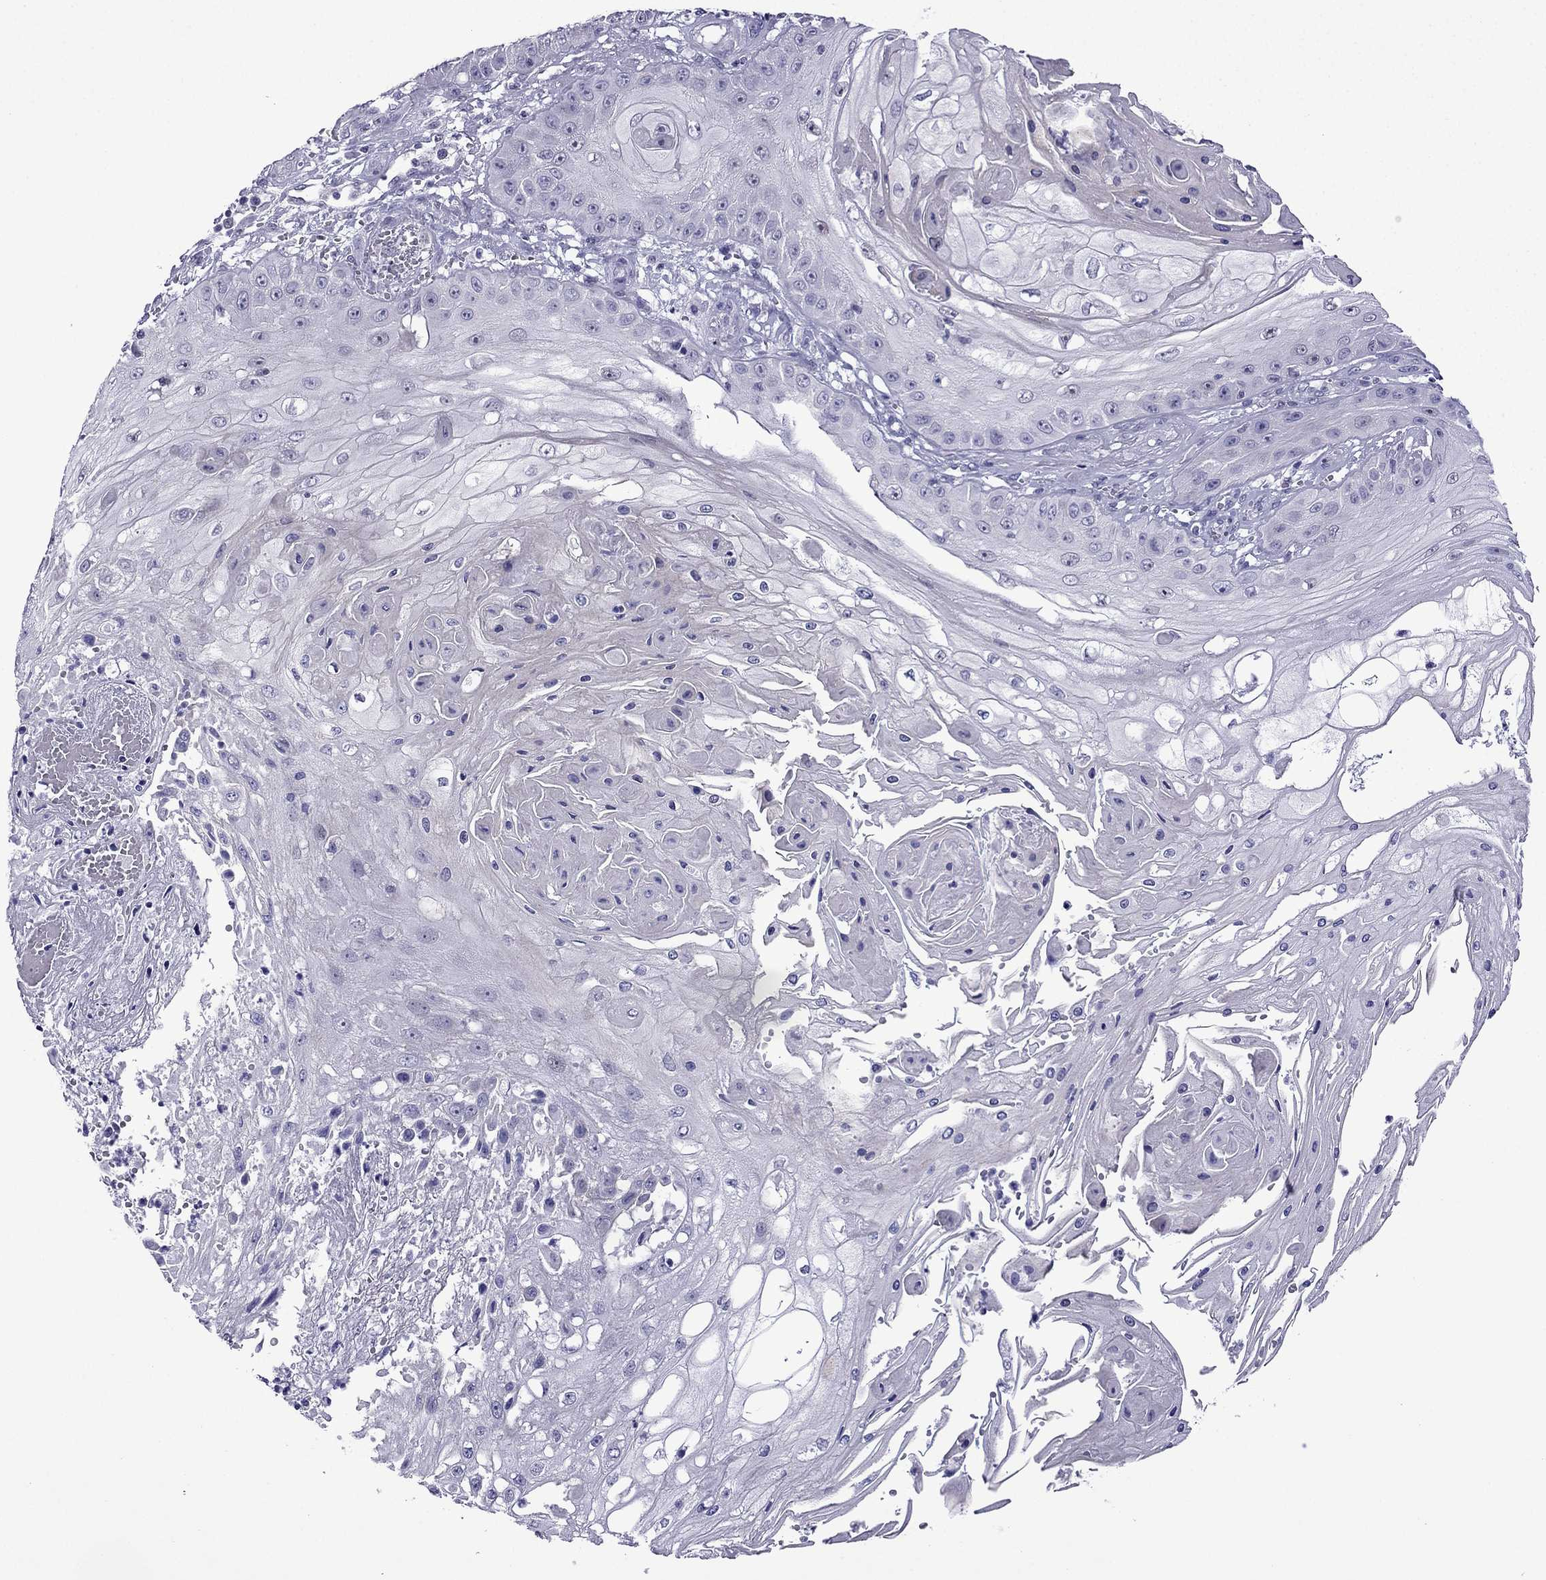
{"staining": {"intensity": "negative", "quantity": "none", "location": "none"}, "tissue": "skin cancer", "cell_type": "Tumor cells", "image_type": "cancer", "snomed": [{"axis": "morphology", "description": "Squamous cell carcinoma, NOS"}, {"axis": "topography", "description": "Skin"}], "caption": "Skin cancer was stained to show a protein in brown. There is no significant expression in tumor cells.", "gene": "POM121L12", "patient": {"sex": "male", "age": 70}}